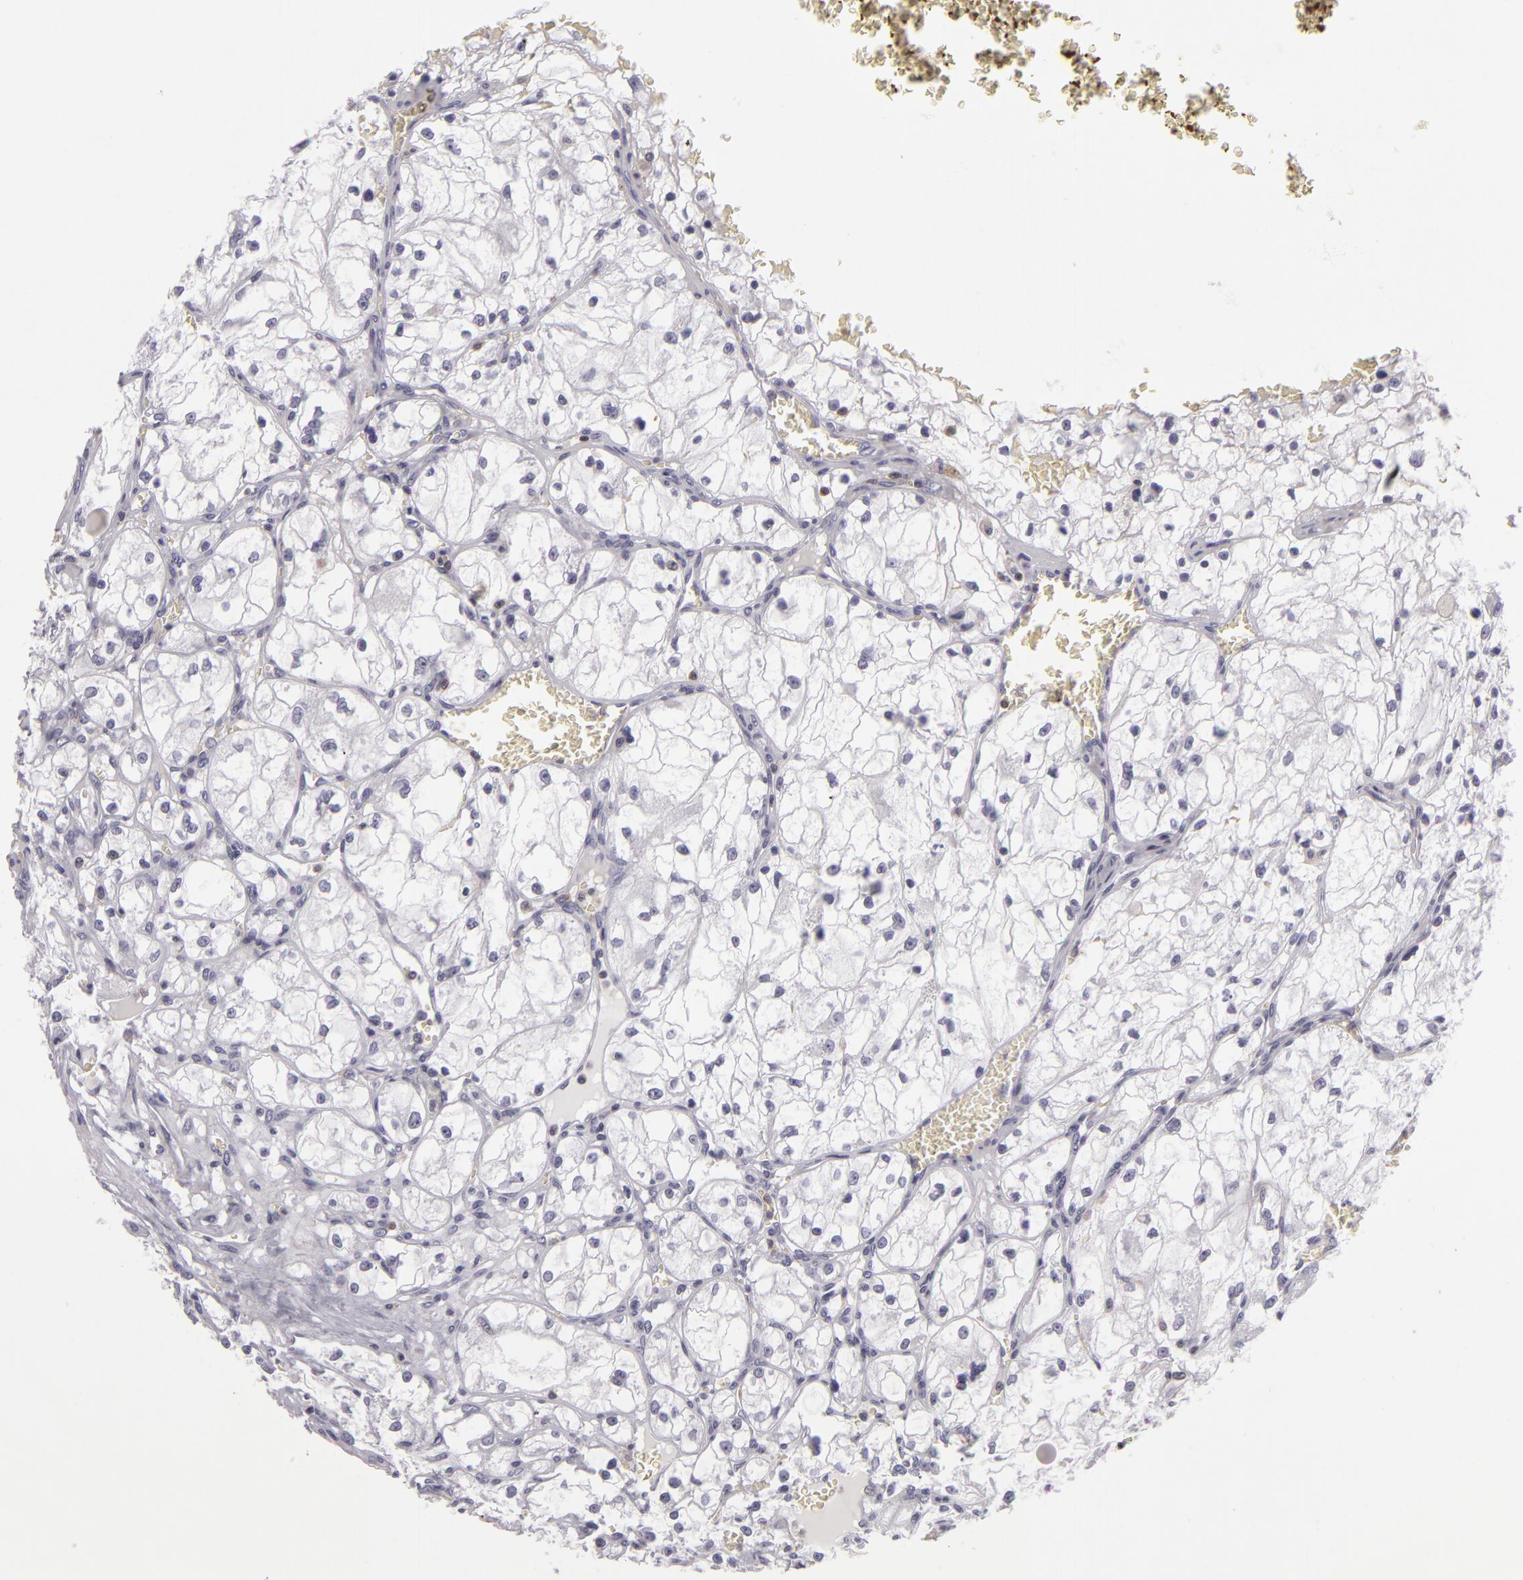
{"staining": {"intensity": "negative", "quantity": "none", "location": "none"}, "tissue": "renal cancer", "cell_type": "Tumor cells", "image_type": "cancer", "snomed": [{"axis": "morphology", "description": "Adenocarcinoma, NOS"}, {"axis": "topography", "description": "Kidney"}], "caption": "Immunohistochemical staining of adenocarcinoma (renal) demonstrates no significant expression in tumor cells. (Brightfield microscopy of DAB immunohistochemistry at high magnification).", "gene": "KCNAB2", "patient": {"sex": "male", "age": 61}}